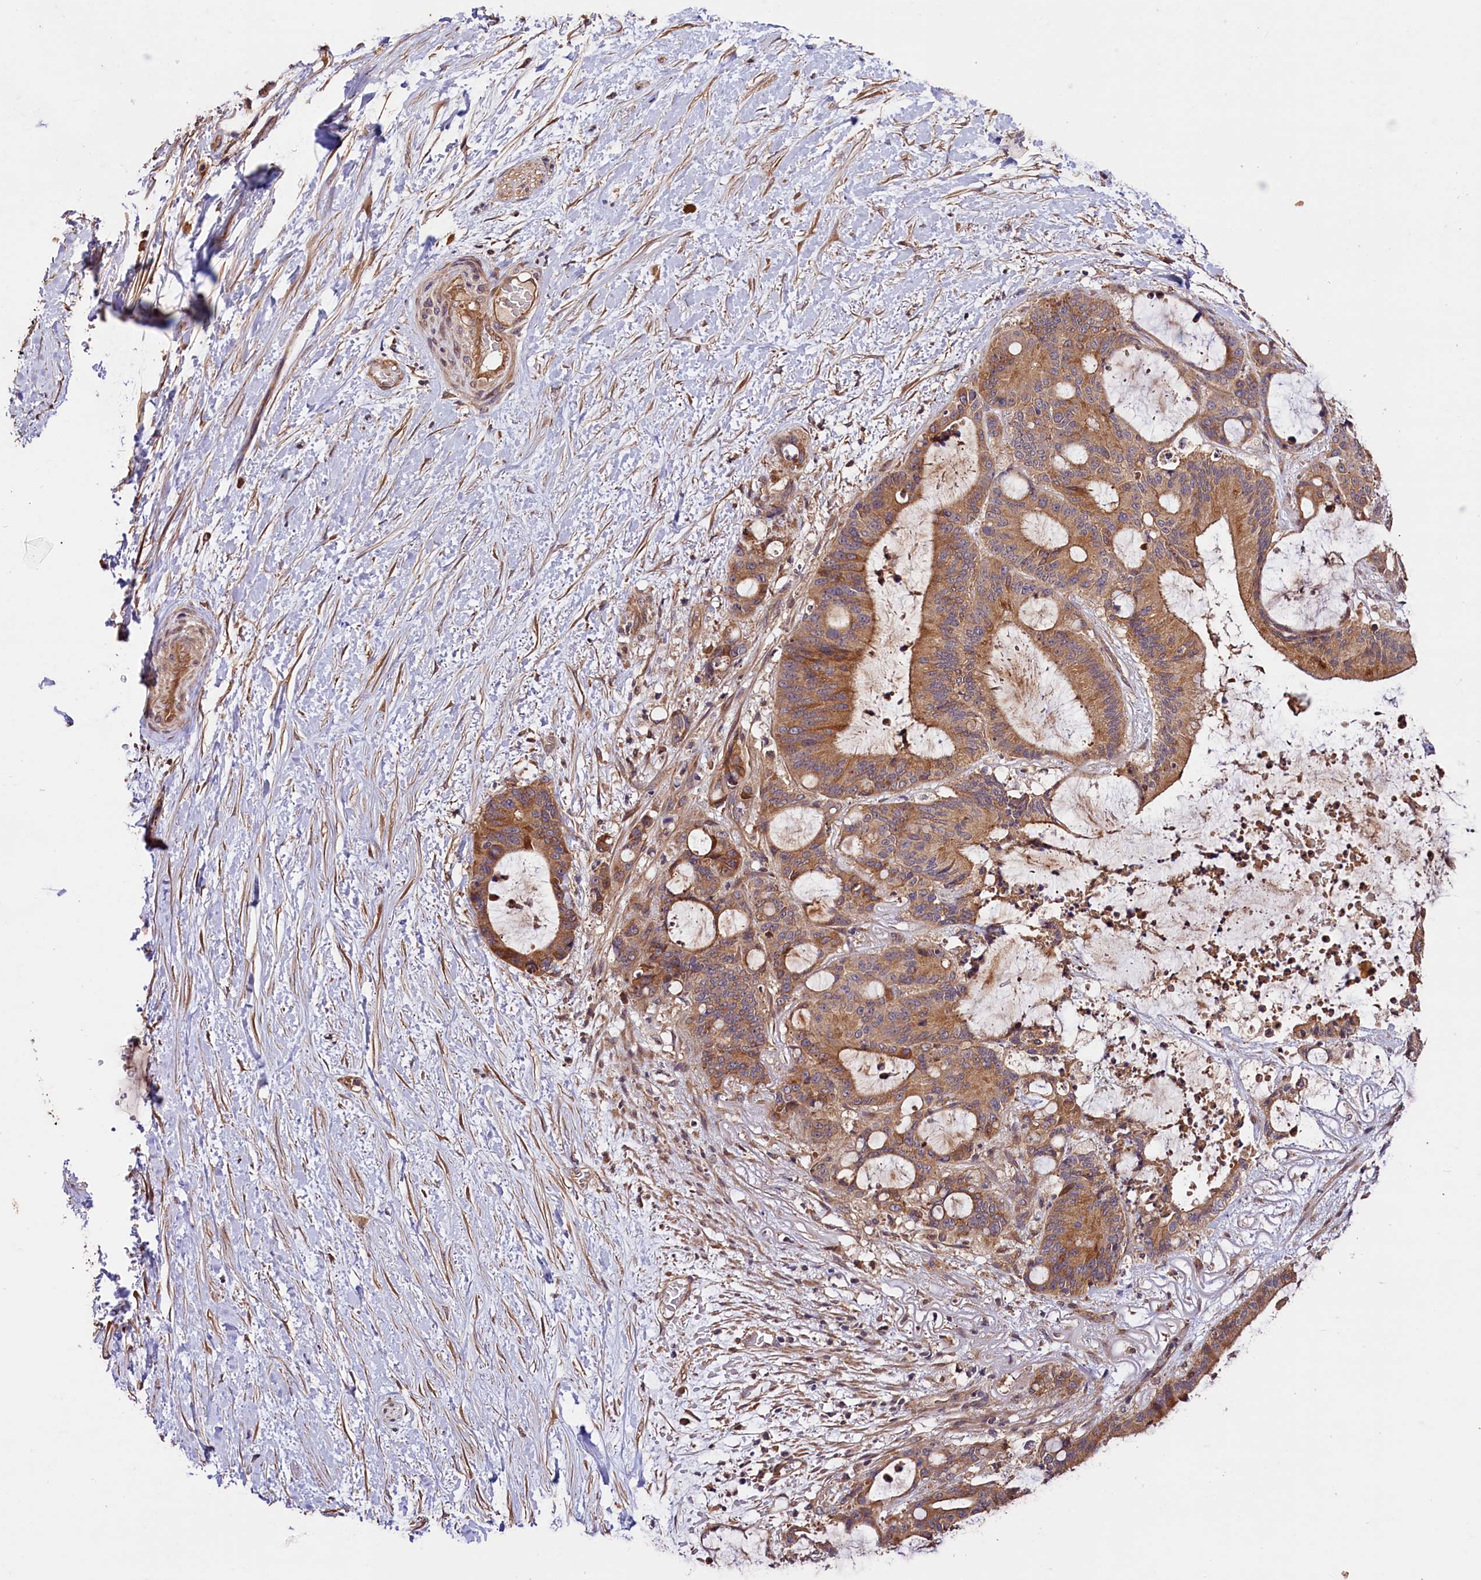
{"staining": {"intensity": "moderate", "quantity": ">75%", "location": "cytoplasmic/membranous"}, "tissue": "liver cancer", "cell_type": "Tumor cells", "image_type": "cancer", "snomed": [{"axis": "morphology", "description": "Normal tissue, NOS"}, {"axis": "morphology", "description": "Cholangiocarcinoma"}, {"axis": "topography", "description": "Liver"}, {"axis": "topography", "description": "Peripheral nerve tissue"}], "caption": "The image reveals staining of liver cancer, revealing moderate cytoplasmic/membranous protein staining (brown color) within tumor cells. The staining is performed using DAB (3,3'-diaminobenzidine) brown chromogen to label protein expression. The nuclei are counter-stained blue using hematoxylin.", "gene": "CES3", "patient": {"sex": "female", "age": 73}}